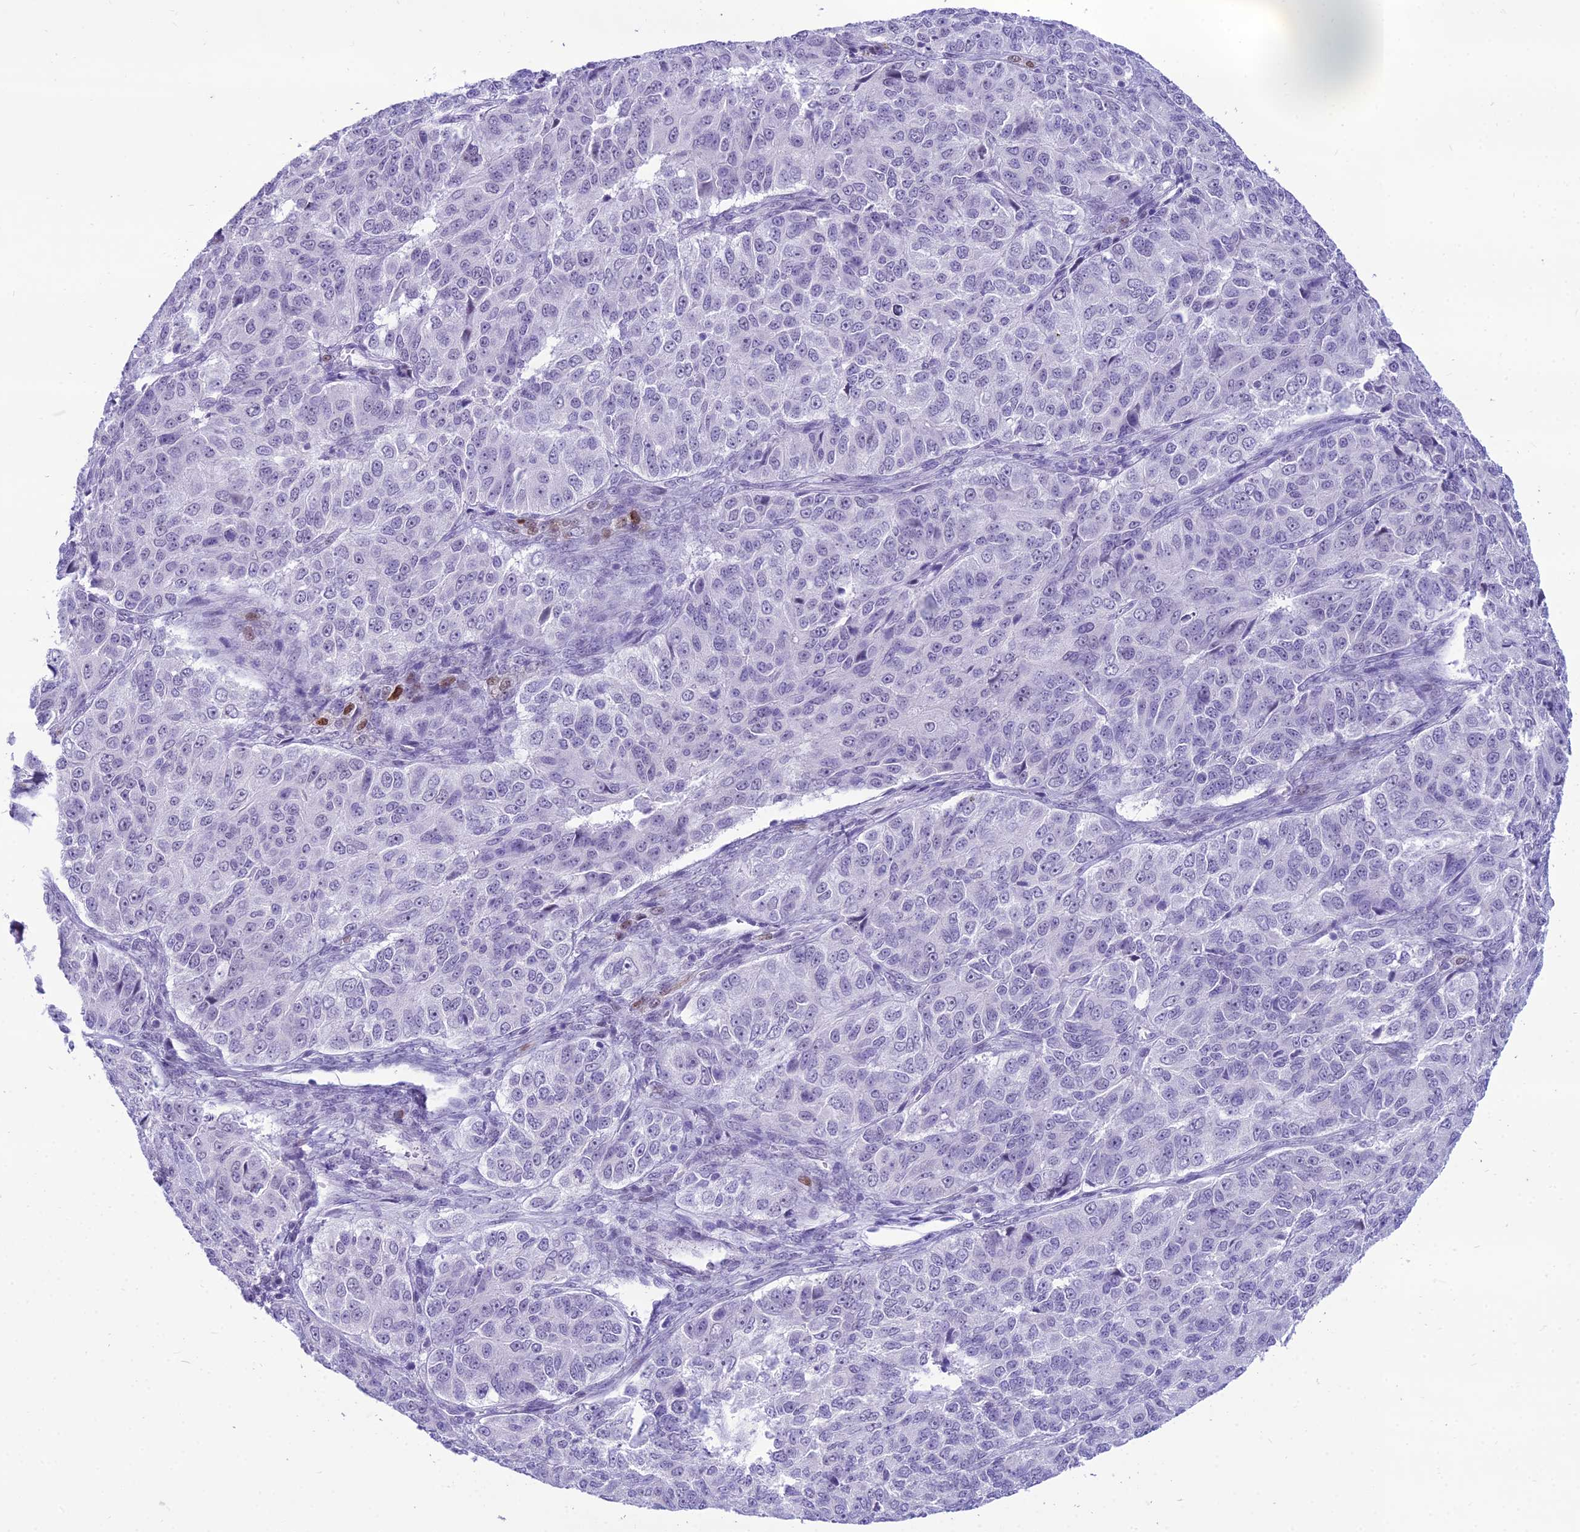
{"staining": {"intensity": "negative", "quantity": "none", "location": "none"}, "tissue": "ovarian cancer", "cell_type": "Tumor cells", "image_type": "cancer", "snomed": [{"axis": "morphology", "description": "Carcinoma, endometroid"}, {"axis": "topography", "description": "Ovary"}], "caption": "Photomicrograph shows no protein expression in tumor cells of ovarian cancer (endometroid carcinoma) tissue.", "gene": "DHX40", "patient": {"sex": "female", "age": 51}}